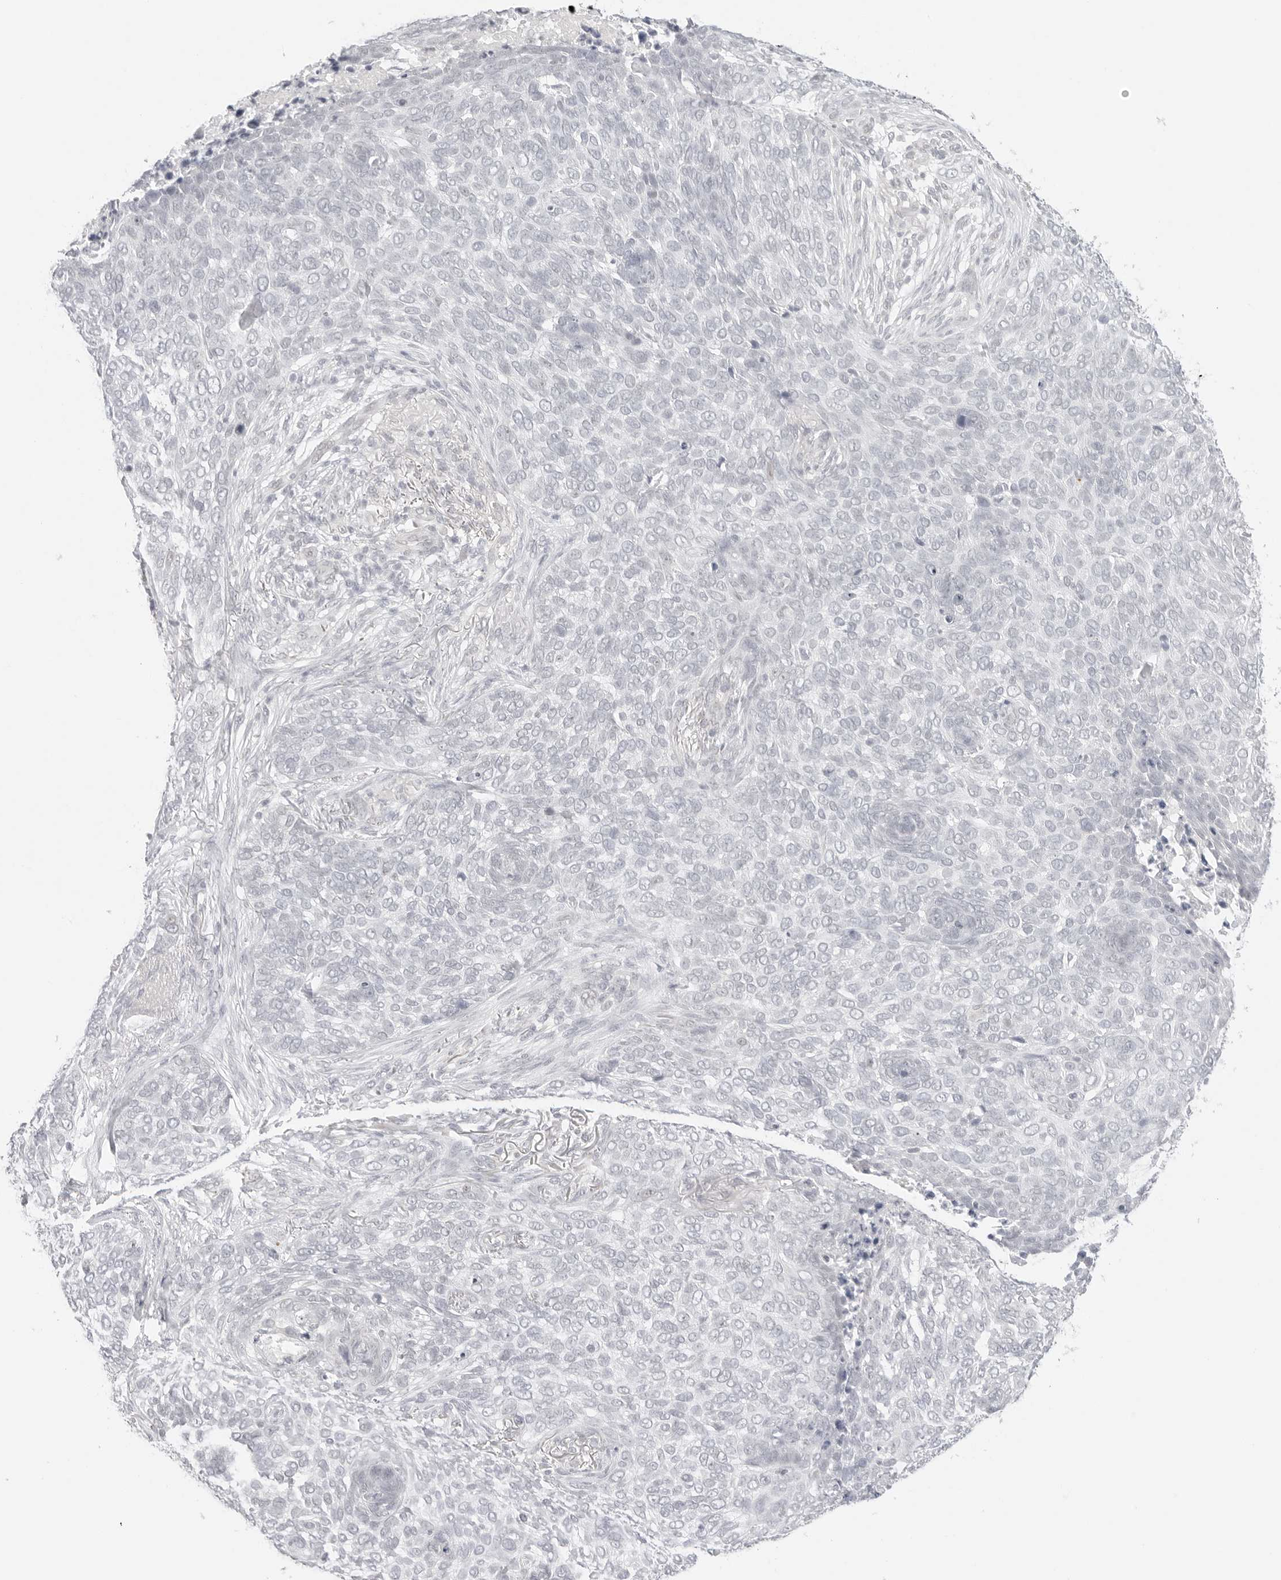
{"staining": {"intensity": "negative", "quantity": "none", "location": "none"}, "tissue": "skin cancer", "cell_type": "Tumor cells", "image_type": "cancer", "snomed": [{"axis": "morphology", "description": "Basal cell carcinoma"}, {"axis": "topography", "description": "Skin"}], "caption": "Tumor cells show no significant protein expression in skin cancer (basal cell carcinoma).", "gene": "MED18", "patient": {"sex": "female", "age": 64}}